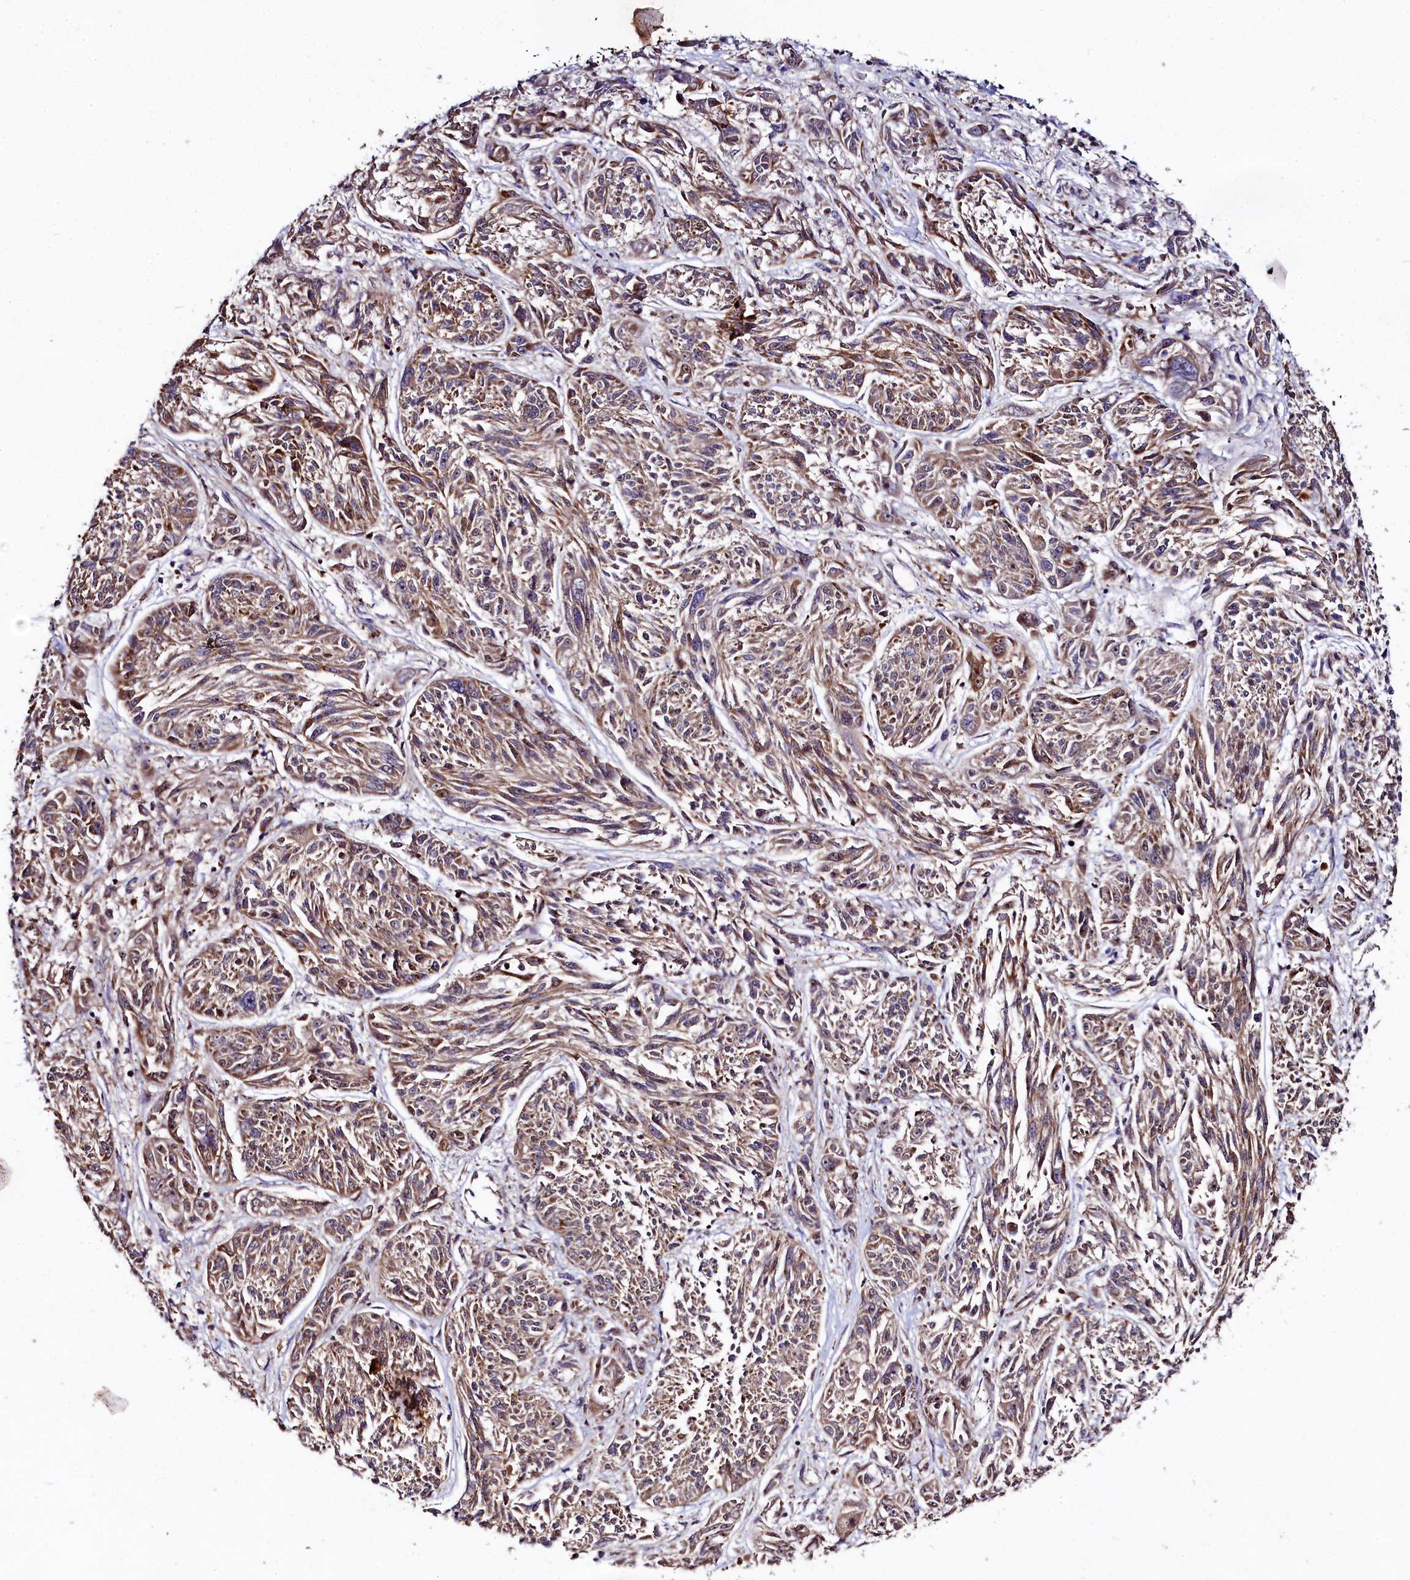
{"staining": {"intensity": "moderate", "quantity": "25%-75%", "location": "cytoplasmic/membranous"}, "tissue": "melanoma", "cell_type": "Tumor cells", "image_type": "cancer", "snomed": [{"axis": "morphology", "description": "Malignant melanoma, NOS"}, {"axis": "topography", "description": "Skin"}], "caption": "This histopathology image displays malignant melanoma stained with immunohistochemistry to label a protein in brown. The cytoplasmic/membranous of tumor cells show moderate positivity for the protein. Nuclei are counter-stained blue.", "gene": "CLYBL", "patient": {"sex": "male", "age": 53}}